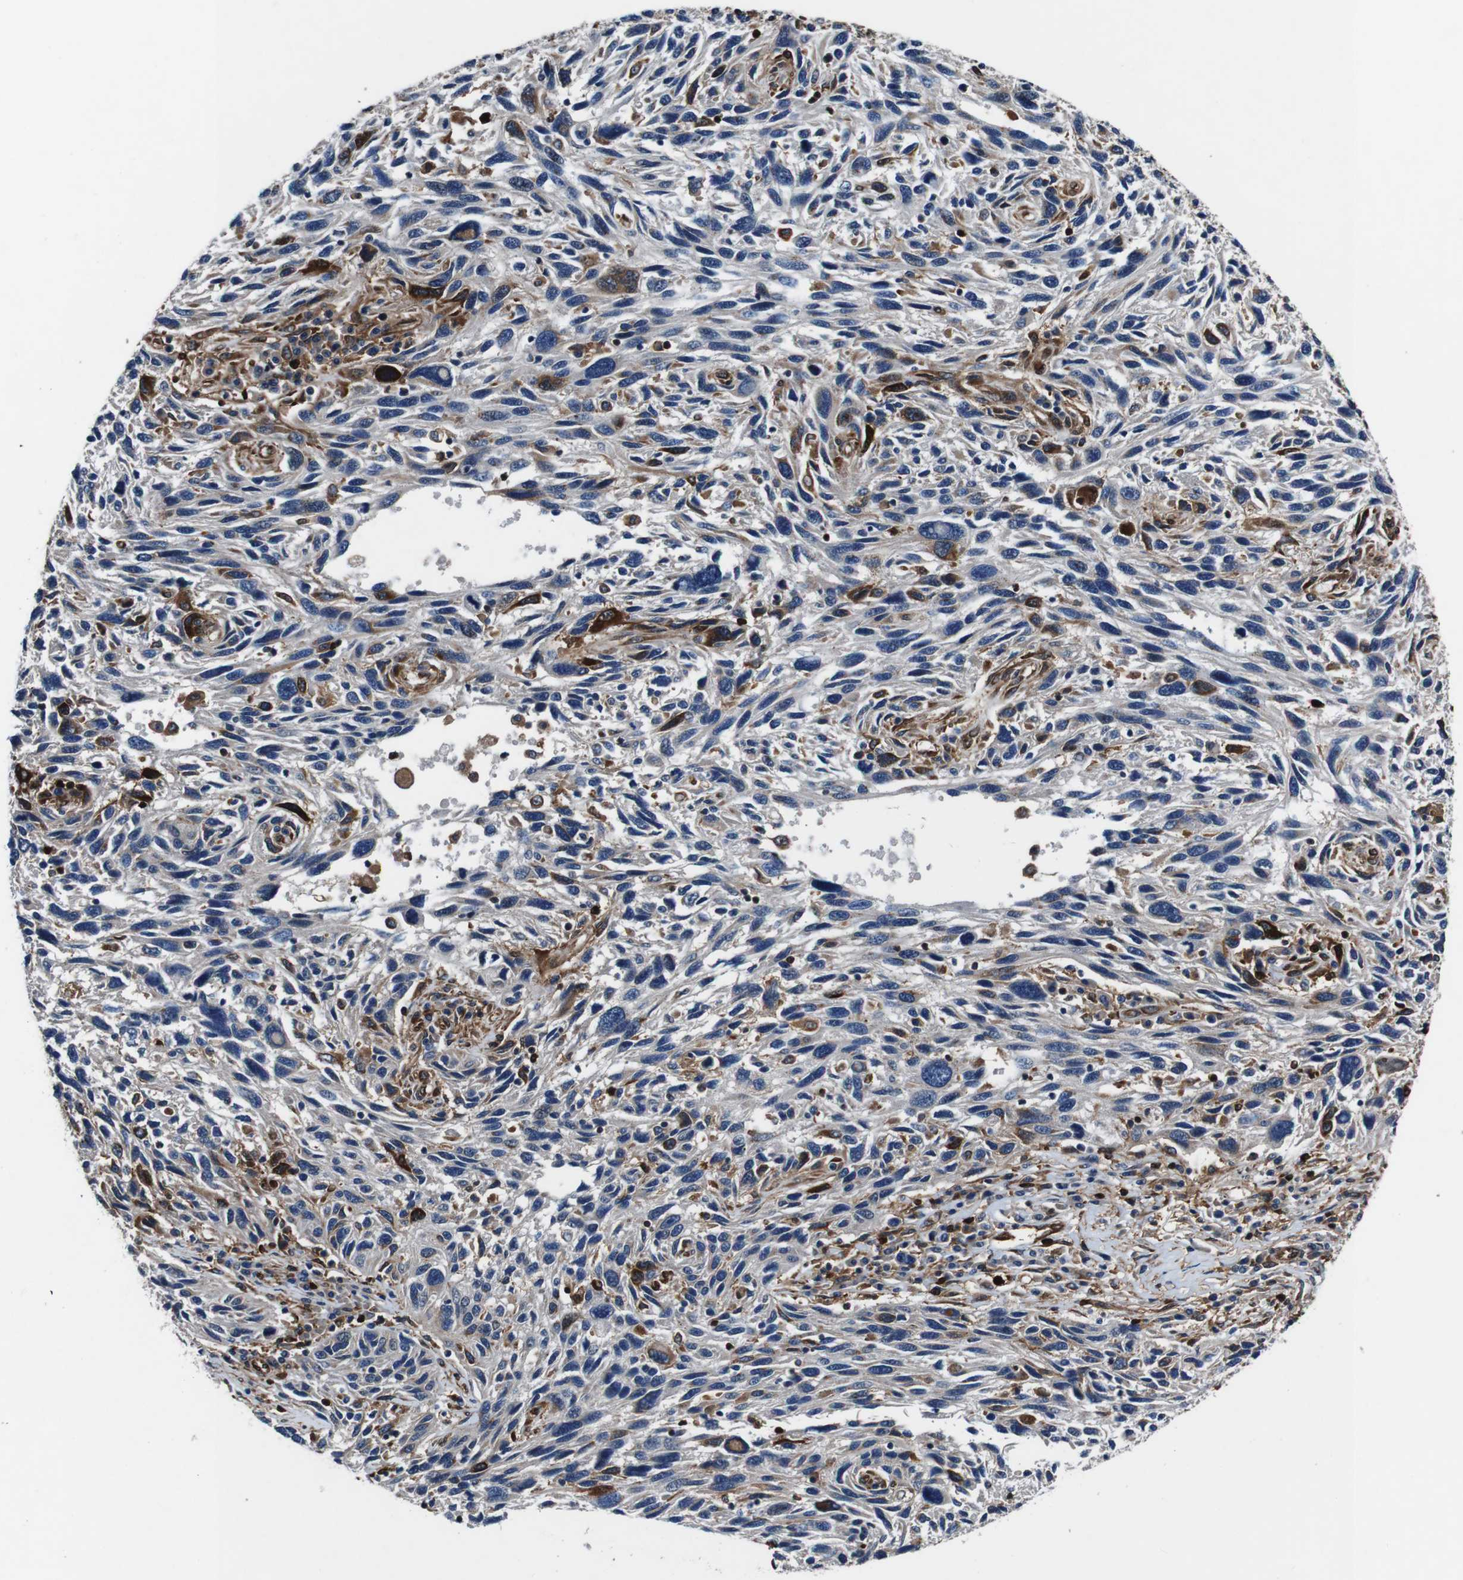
{"staining": {"intensity": "strong", "quantity": "<25%", "location": "cytoplasmic/membranous"}, "tissue": "melanoma", "cell_type": "Tumor cells", "image_type": "cancer", "snomed": [{"axis": "morphology", "description": "Malignant melanoma, NOS"}, {"axis": "topography", "description": "Skin"}], "caption": "A brown stain highlights strong cytoplasmic/membranous expression of a protein in malignant melanoma tumor cells.", "gene": "ANXA1", "patient": {"sex": "male", "age": 53}}